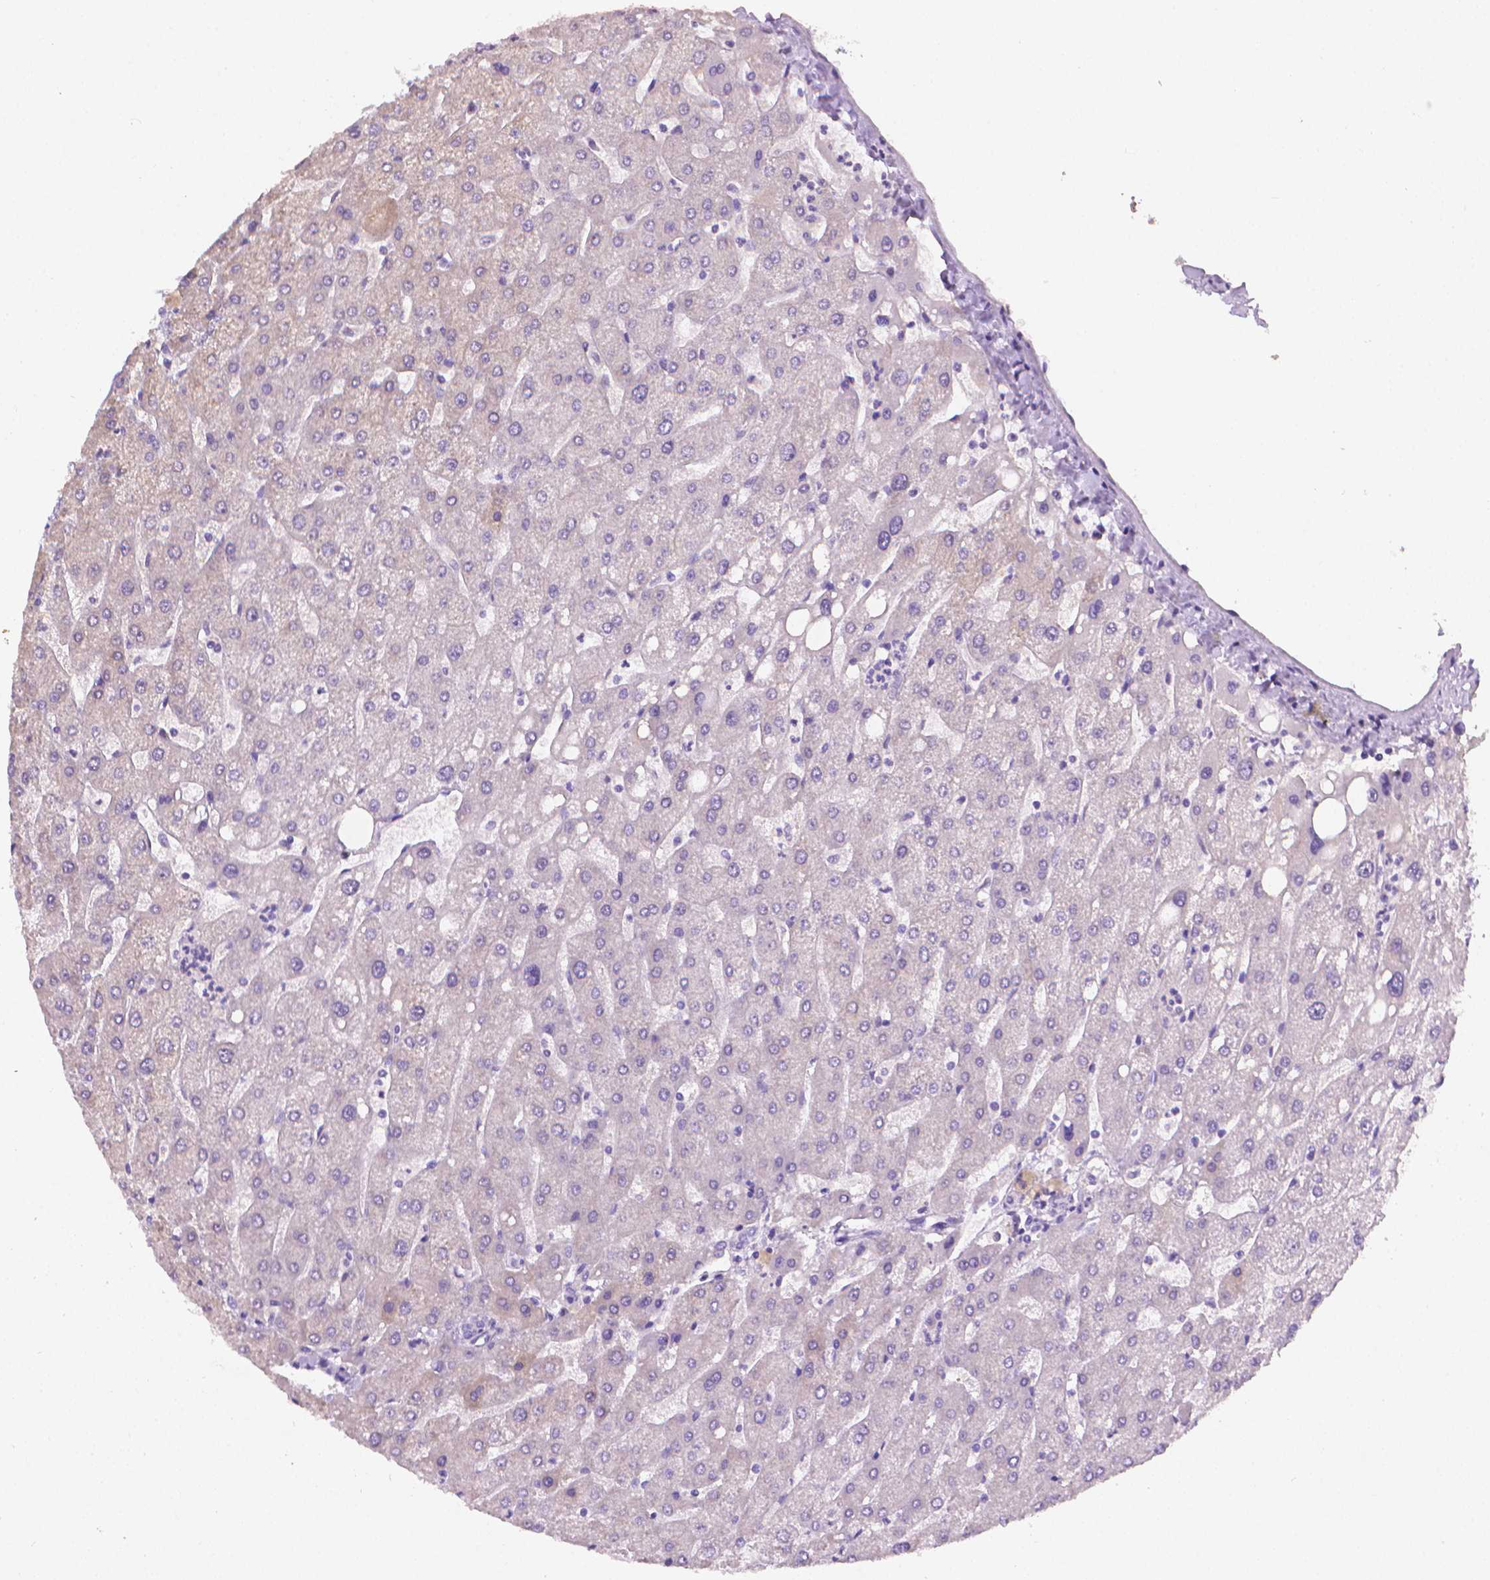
{"staining": {"intensity": "negative", "quantity": "none", "location": "none"}, "tissue": "liver", "cell_type": "Cholangiocytes", "image_type": "normal", "snomed": [{"axis": "morphology", "description": "Normal tissue, NOS"}, {"axis": "topography", "description": "Liver"}], "caption": "Immunohistochemical staining of normal human liver displays no significant staining in cholangiocytes.", "gene": "FASN", "patient": {"sex": "male", "age": 67}}